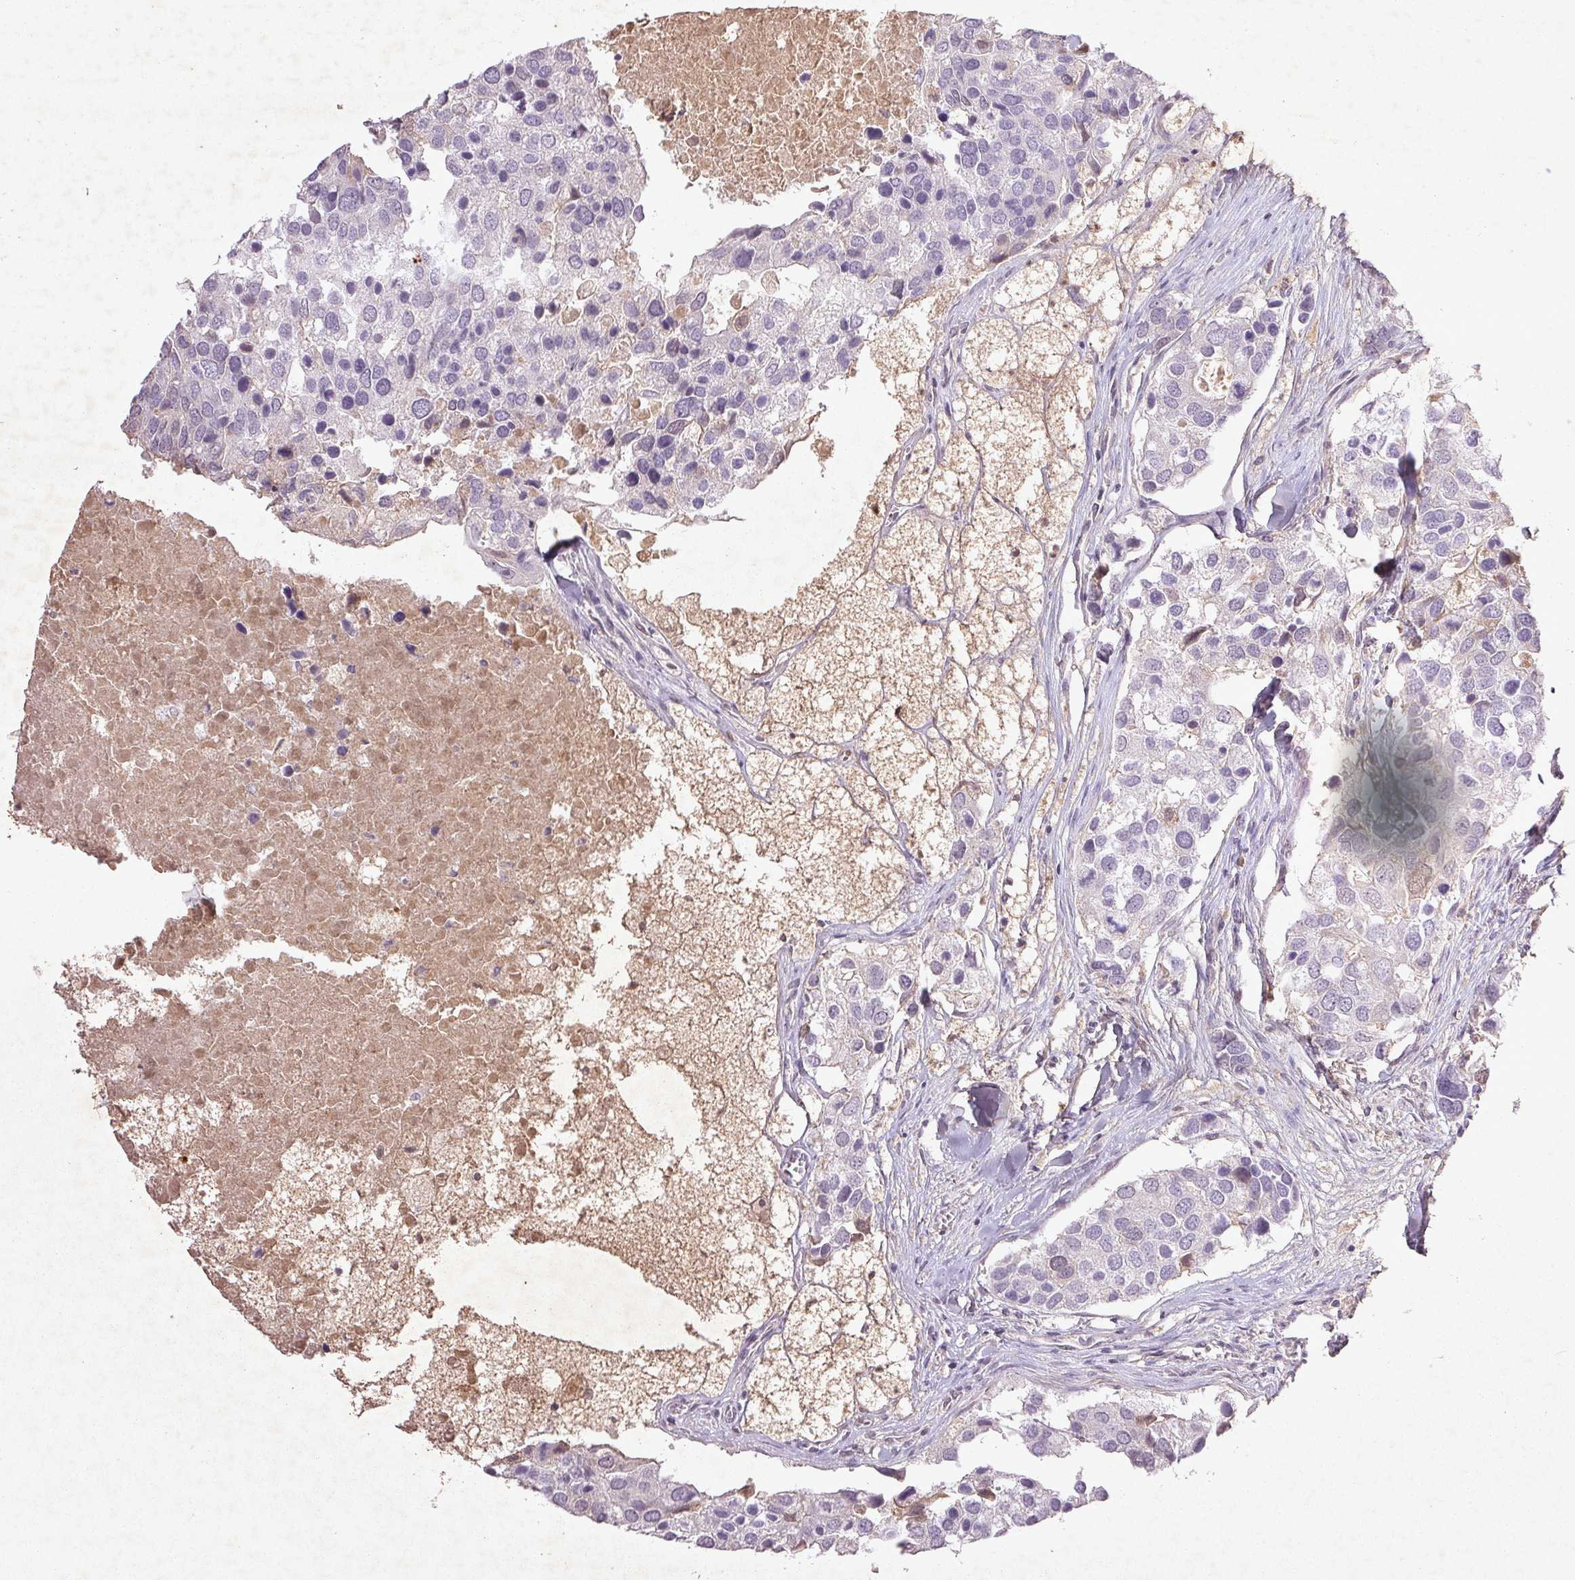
{"staining": {"intensity": "negative", "quantity": "none", "location": "none"}, "tissue": "breast cancer", "cell_type": "Tumor cells", "image_type": "cancer", "snomed": [{"axis": "morphology", "description": "Duct carcinoma"}, {"axis": "topography", "description": "Breast"}], "caption": "This is an immunohistochemistry (IHC) histopathology image of human breast cancer. There is no positivity in tumor cells.", "gene": "FAM168B", "patient": {"sex": "female", "age": 83}}